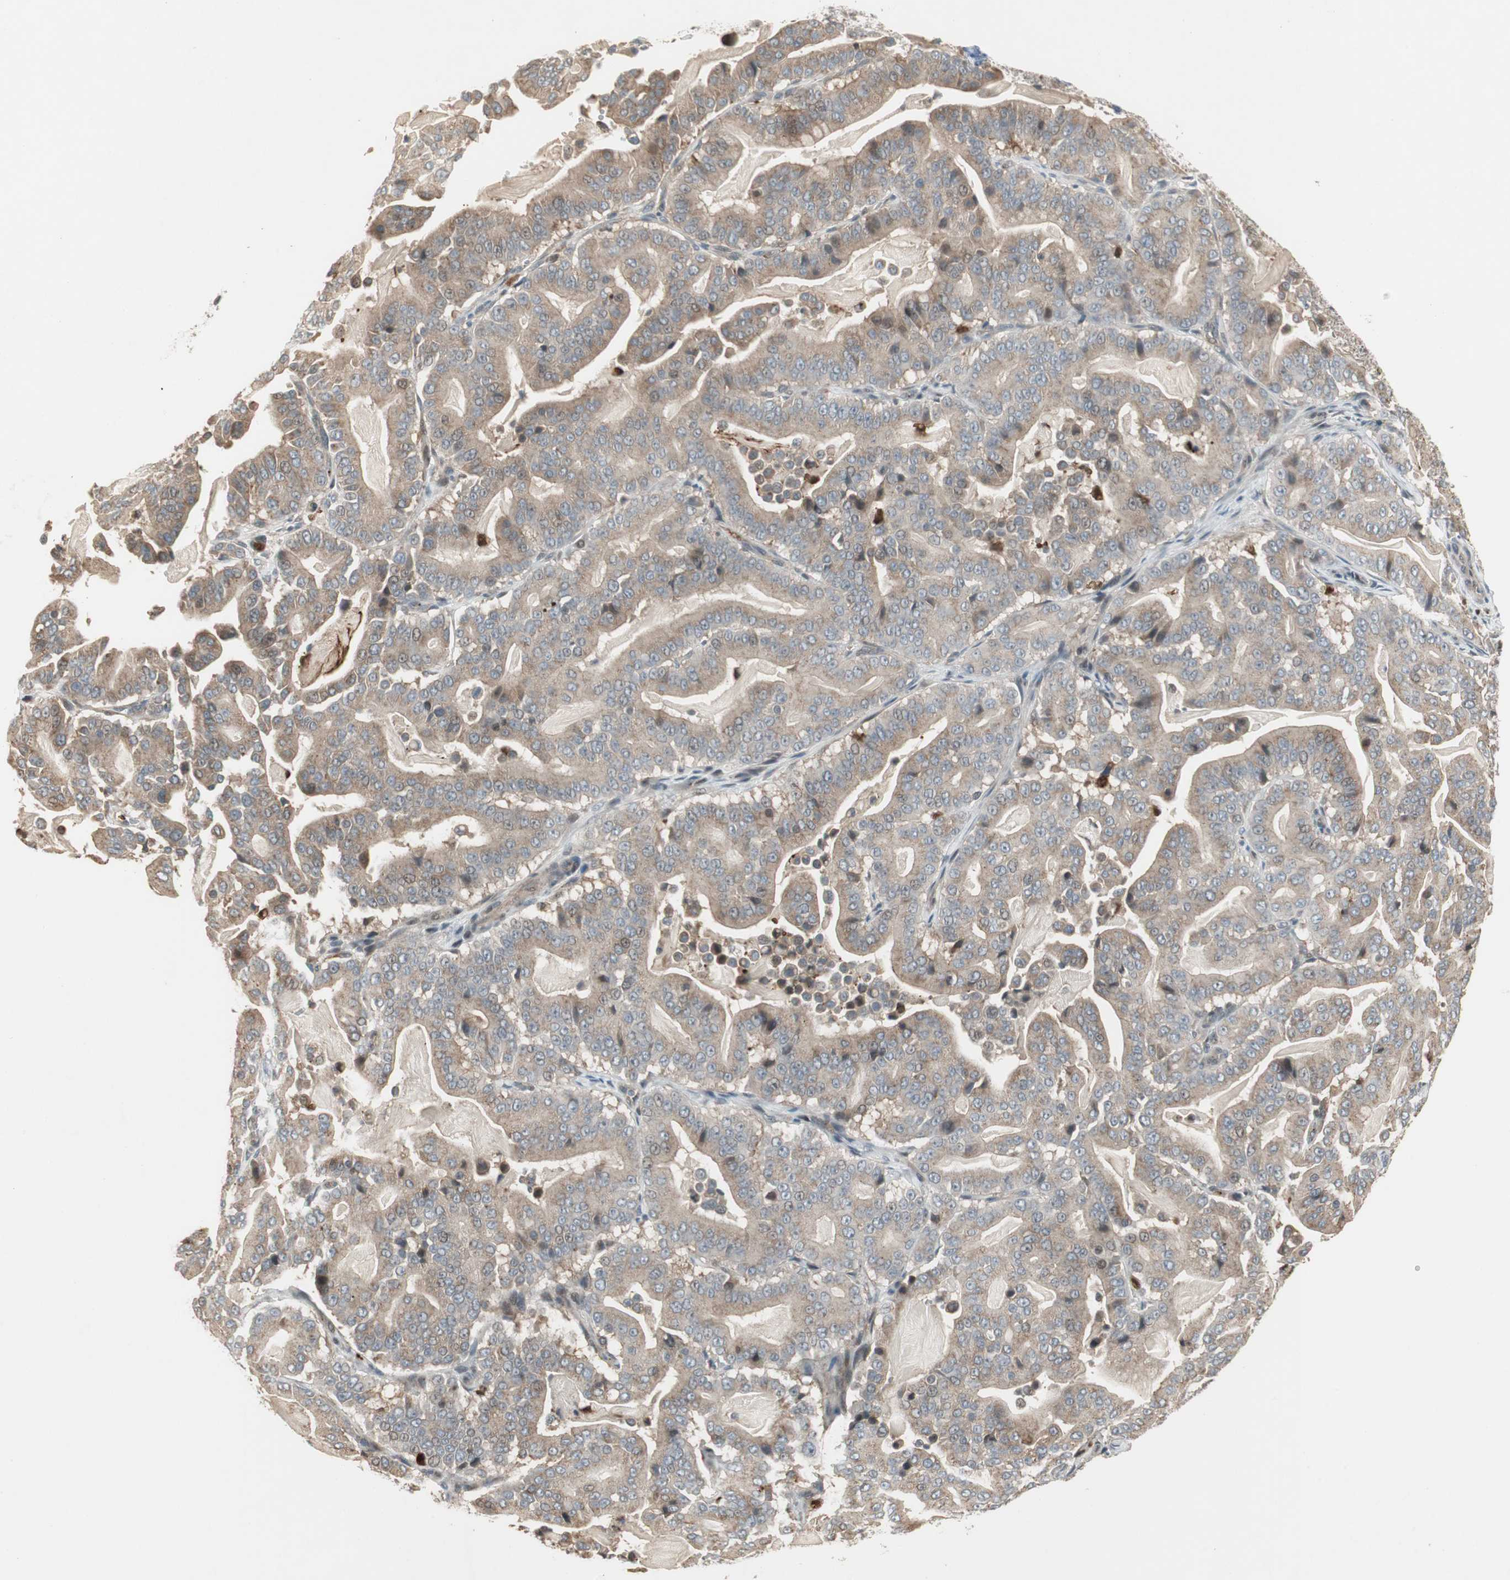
{"staining": {"intensity": "weak", "quantity": ">75%", "location": "cytoplasmic/membranous"}, "tissue": "pancreatic cancer", "cell_type": "Tumor cells", "image_type": "cancer", "snomed": [{"axis": "morphology", "description": "Adenocarcinoma, NOS"}, {"axis": "topography", "description": "Pancreas"}], "caption": "An immunohistochemistry image of tumor tissue is shown. Protein staining in brown shows weak cytoplasmic/membranous positivity in pancreatic adenocarcinoma within tumor cells.", "gene": "SNX4", "patient": {"sex": "male", "age": 63}}